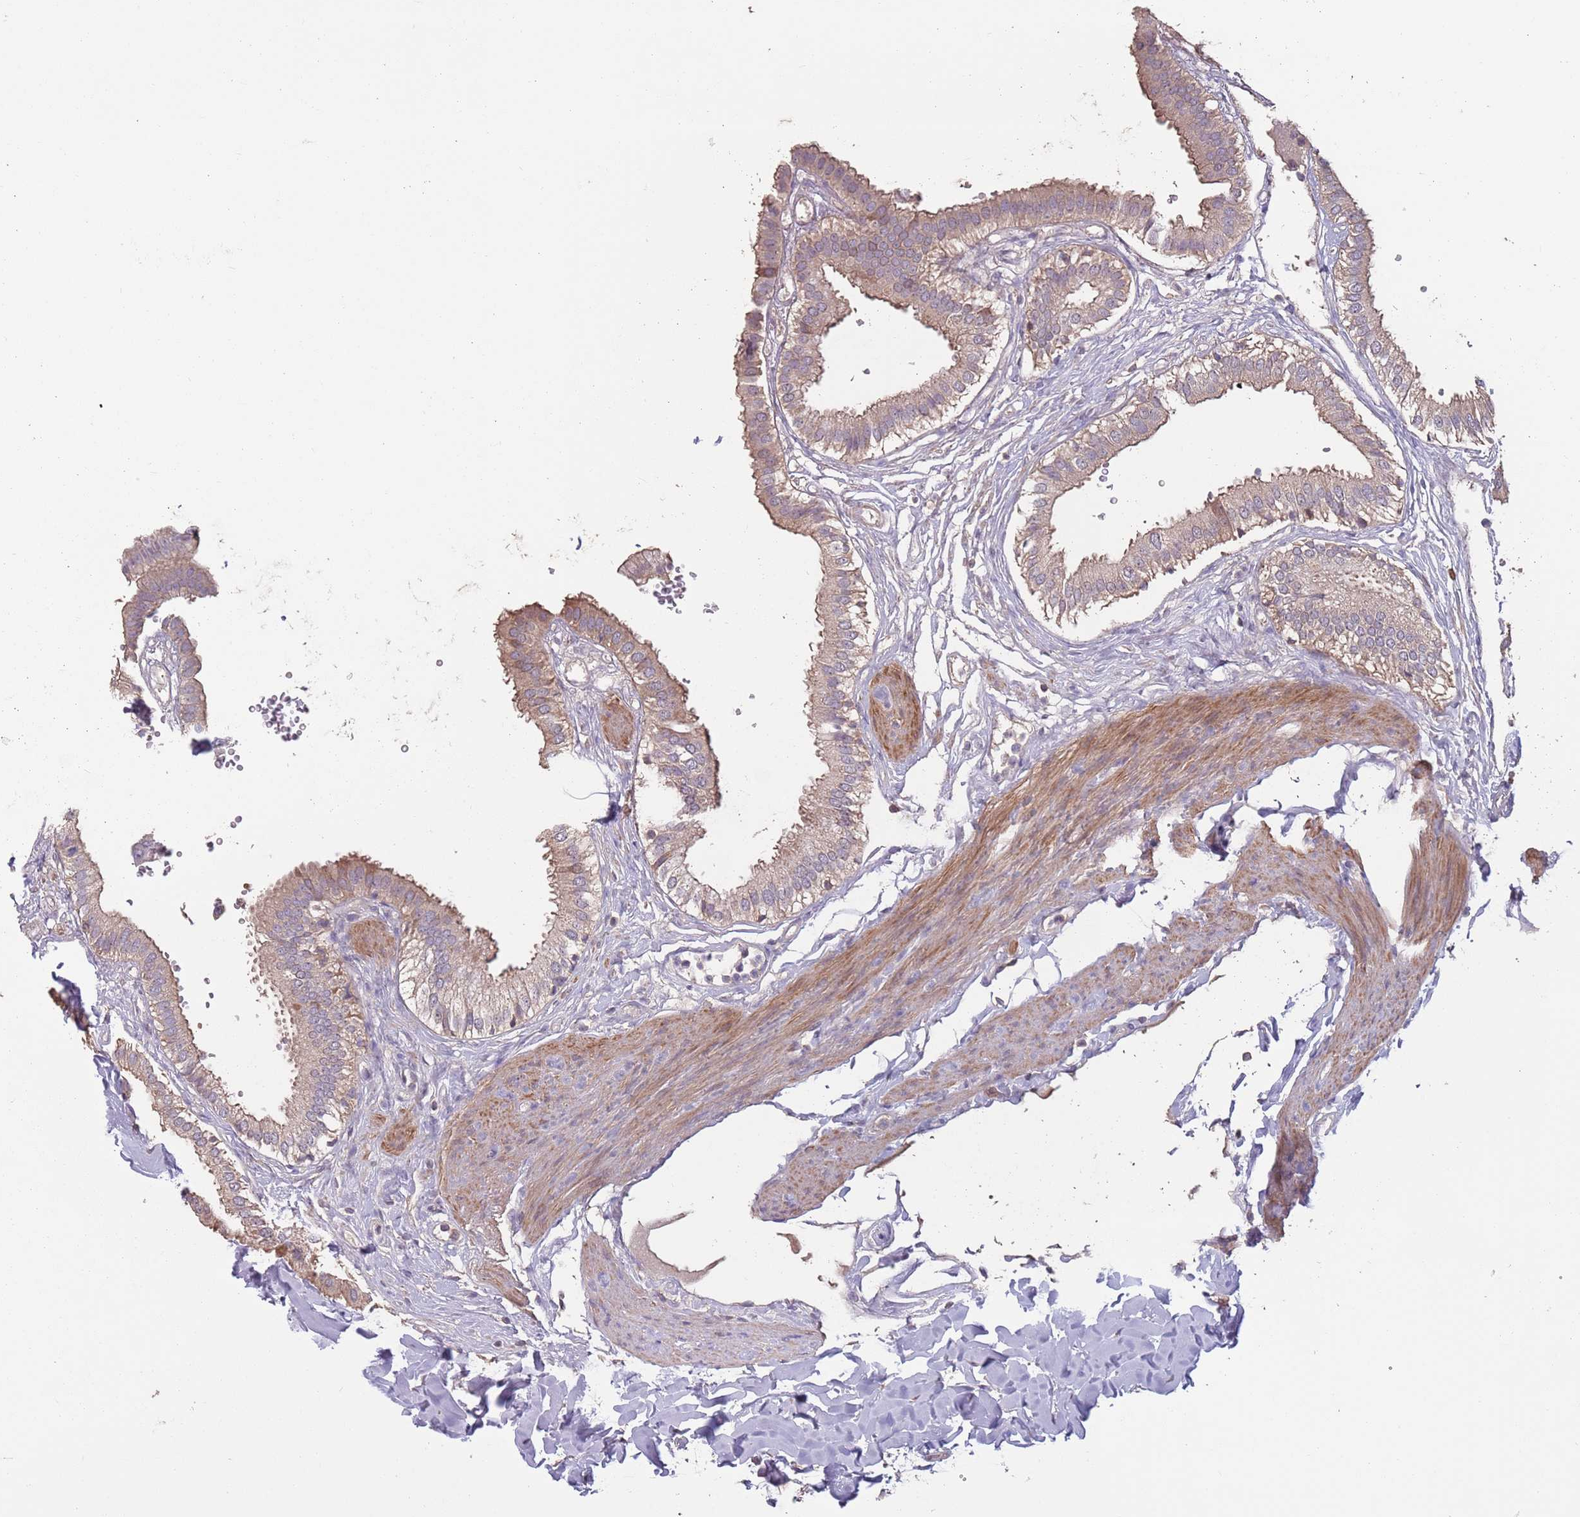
{"staining": {"intensity": "weak", "quantity": ">75%", "location": "cytoplasmic/membranous"}, "tissue": "gallbladder", "cell_type": "Glandular cells", "image_type": "normal", "snomed": [{"axis": "morphology", "description": "Normal tissue, NOS"}, {"axis": "topography", "description": "Gallbladder"}], "caption": "IHC of benign human gallbladder shows low levels of weak cytoplasmic/membranous expression in about >75% of glandular cells.", "gene": "MBD3L1", "patient": {"sex": "female", "age": 61}}